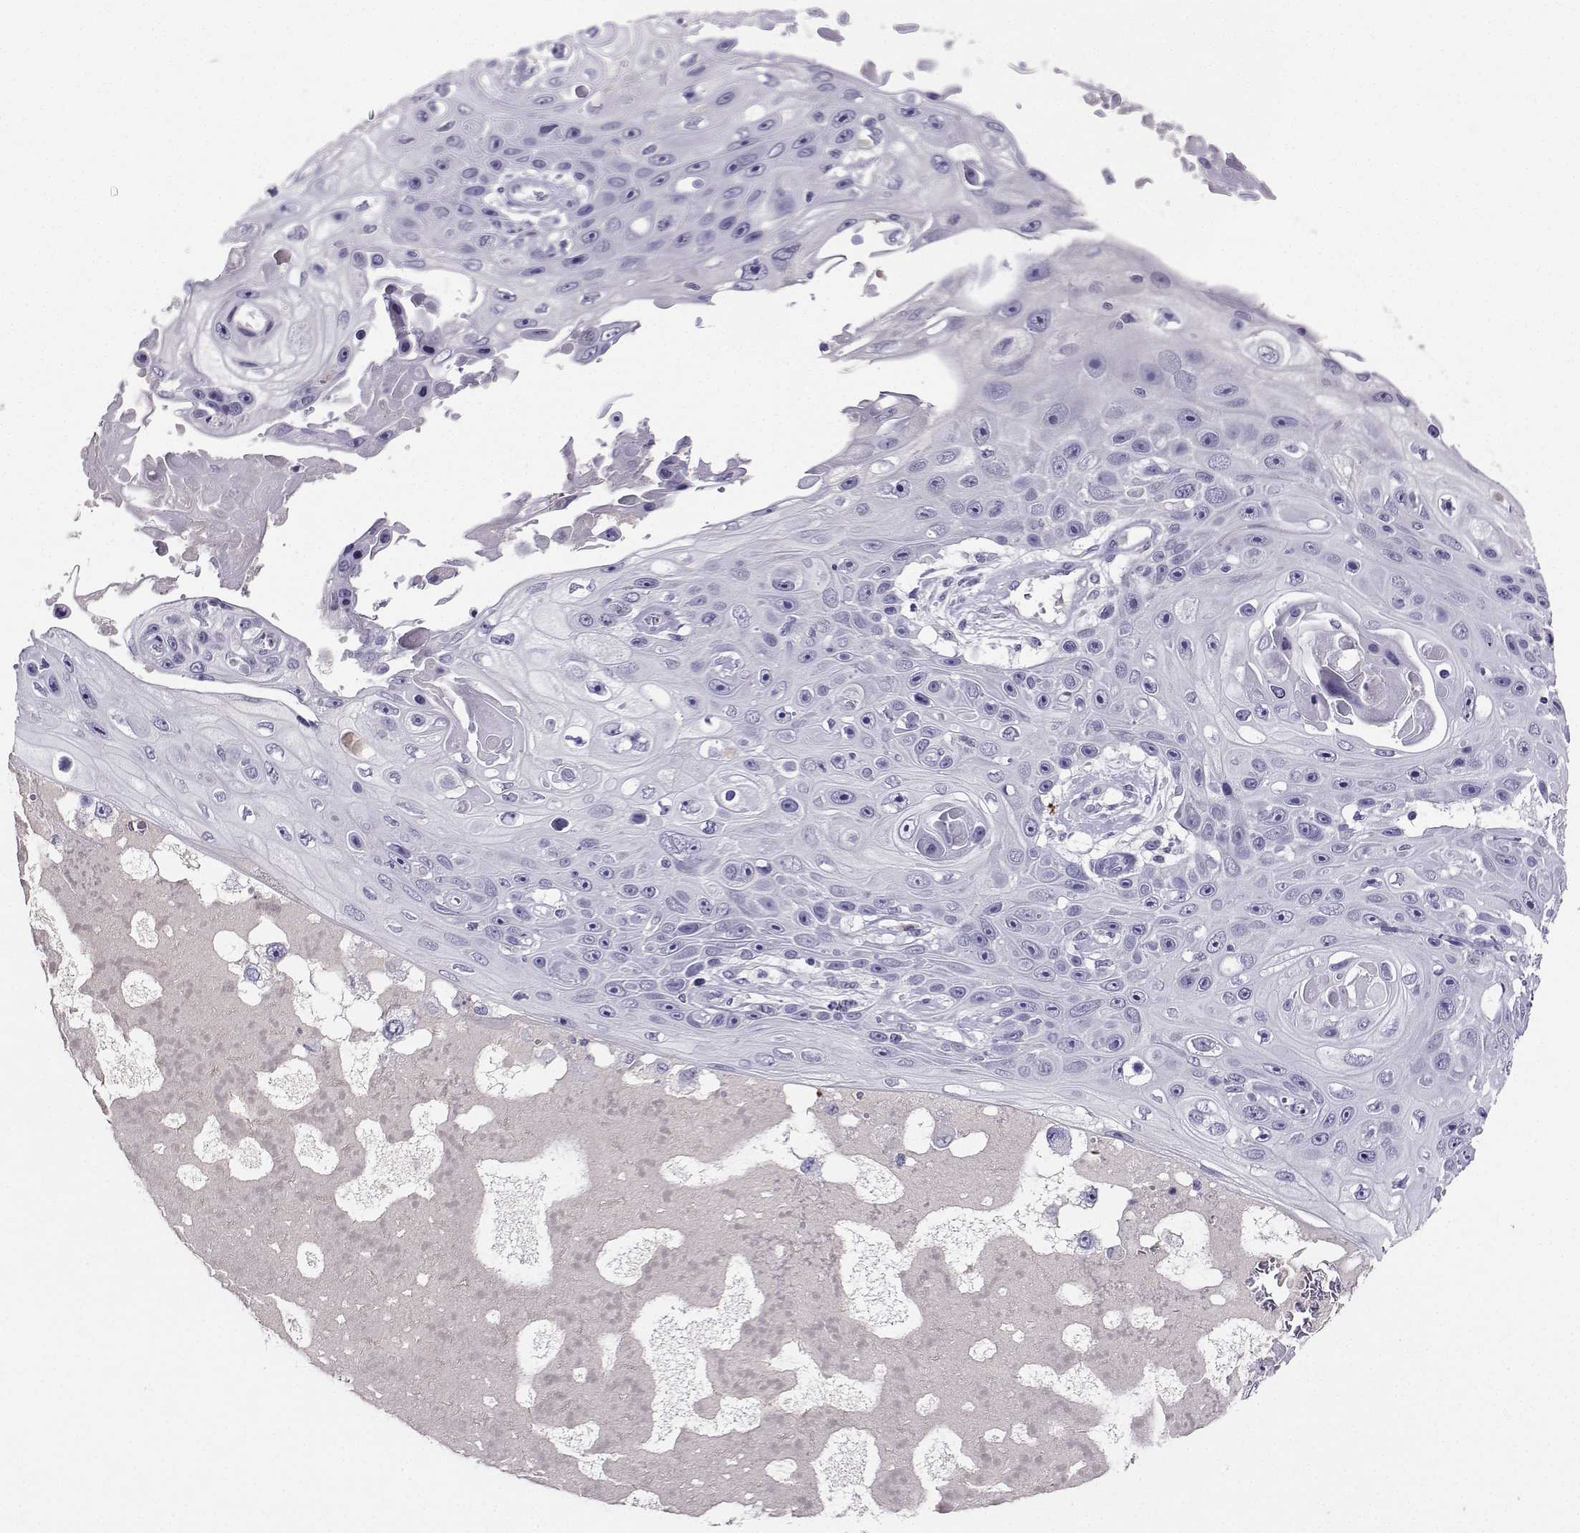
{"staining": {"intensity": "negative", "quantity": "none", "location": "none"}, "tissue": "skin cancer", "cell_type": "Tumor cells", "image_type": "cancer", "snomed": [{"axis": "morphology", "description": "Squamous cell carcinoma, NOS"}, {"axis": "topography", "description": "Skin"}], "caption": "DAB immunohistochemical staining of human skin cancer displays no significant expression in tumor cells.", "gene": "GRIK4", "patient": {"sex": "male", "age": 82}}